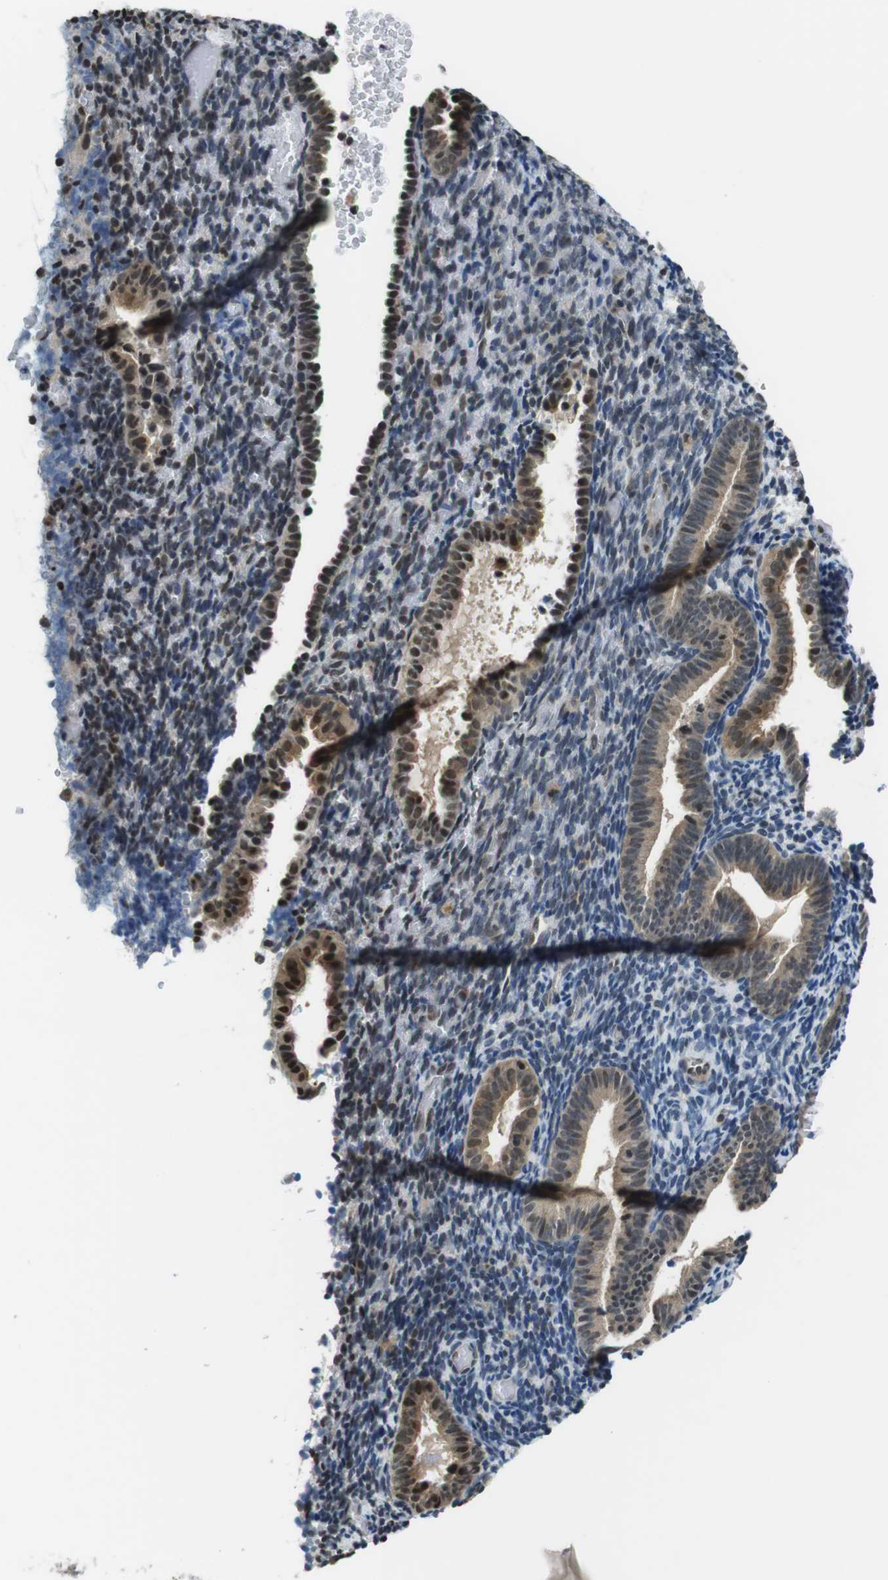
{"staining": {"intensity": "weak", "quantity": "25%-75%", "location": "nuclear"}, "tissue": "endometrium", "cell_type": "Cells in endometrial stroma", "image_type": "normal", "snomed": [{"axis": "morphology", "description": "Normal tissue, NOS"}, {"axis": "topography", "description": "Endometrium"}], "caption": "About 25%-75% of cells in endometrial stroma in unremarkable human endometrium display weak nuclear protein expression as visualized by brown immunohistochemical staining.", "gene": "NEK4", "patient": {"sex": "female", "age": 51}}